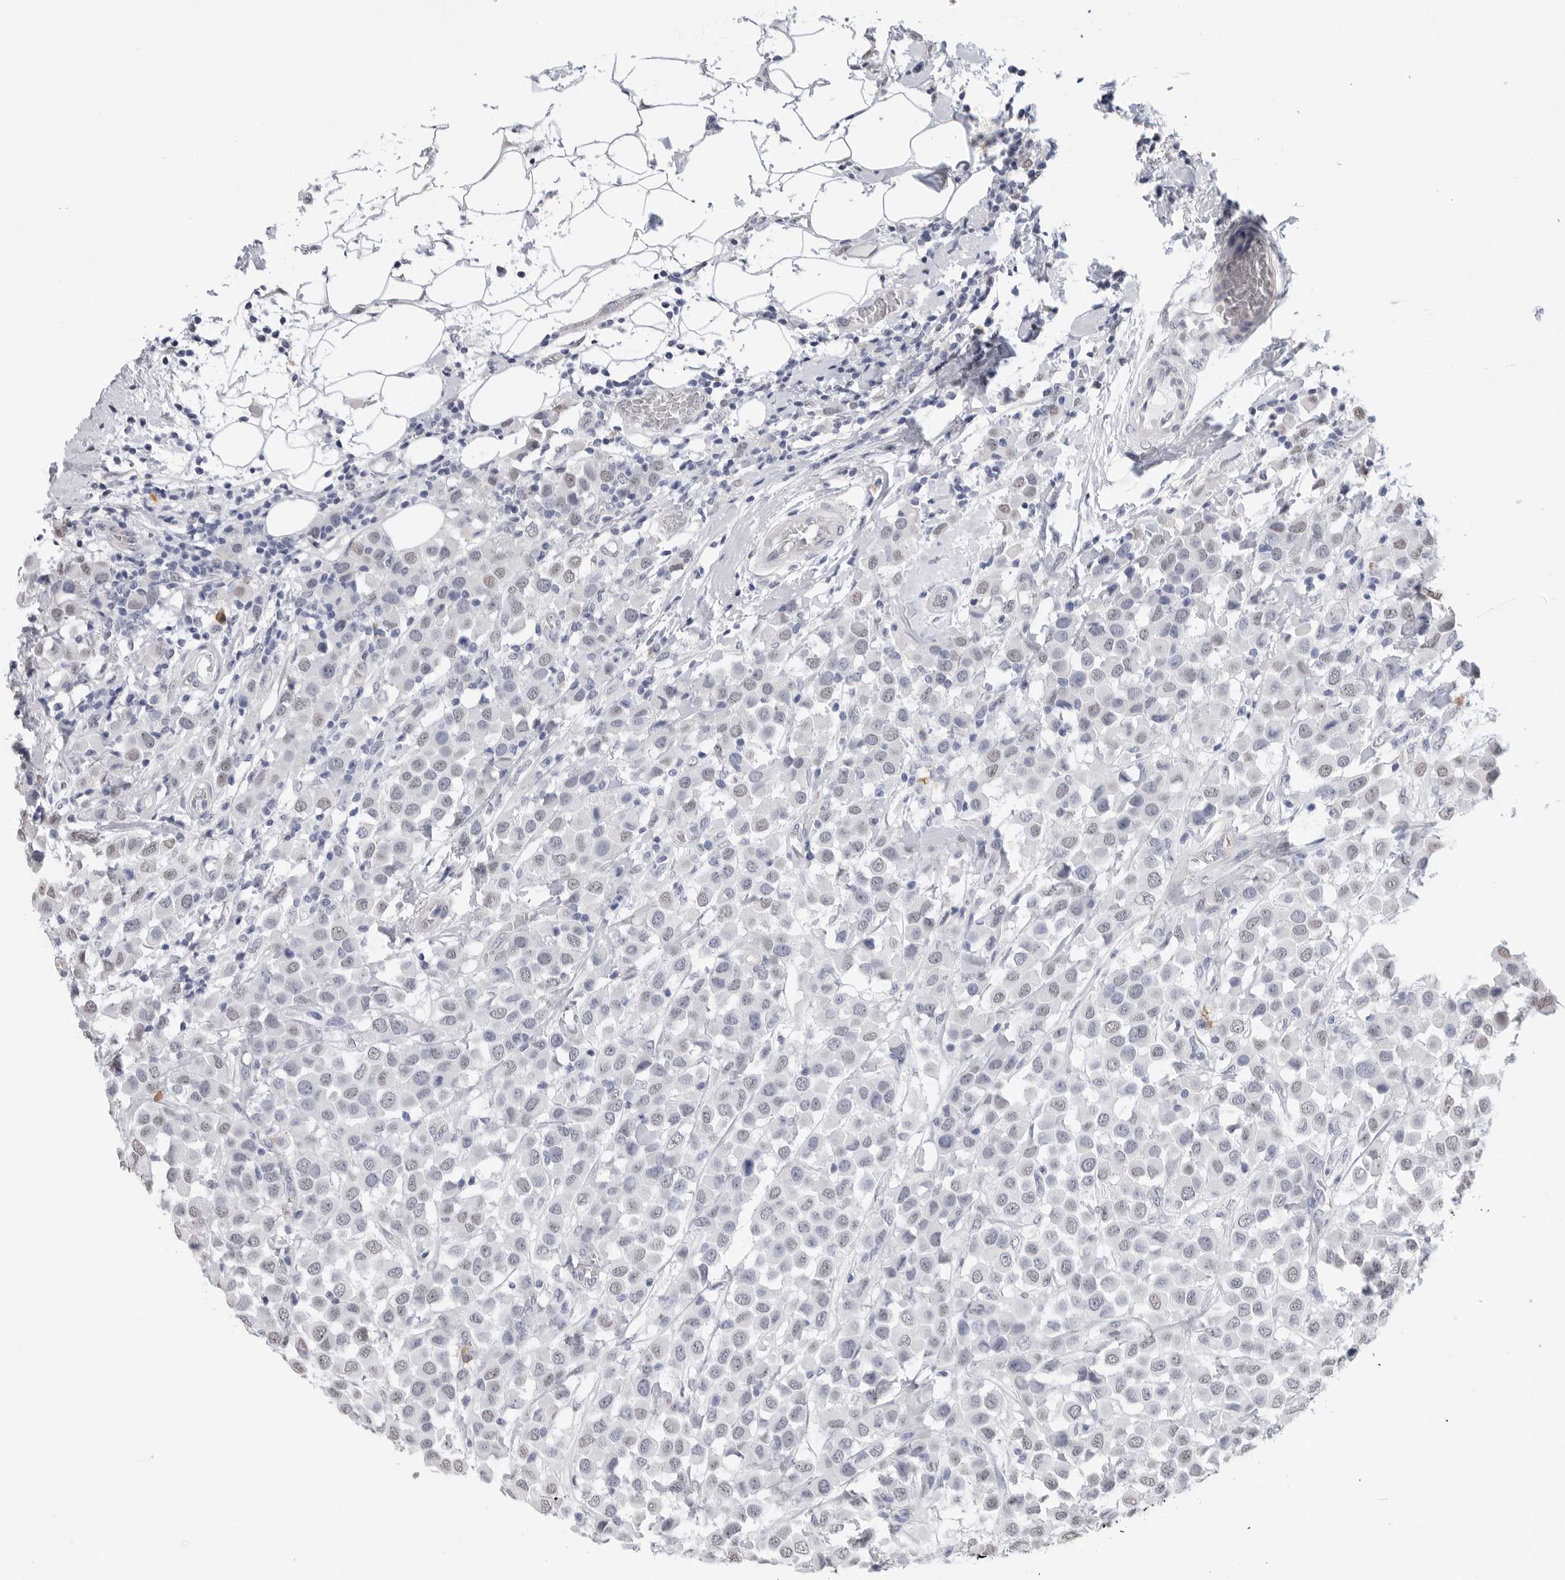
{"staining": {"intensity": "weak", "quantity": "<25%", "location": "nuclear"}, "tissue": "breast cancer", "cell_type": "Tumor cells", "image_type": "cancer", "snomed": [{"axis": "morphology", "description": "Duct carcinoma"}, {"axis": "topography", "description": "Breast"}], "caption": "Tumor cells show no significant protein staining in breast infiltrating ductal carcinoma.", "gene": "ARHGEF10", "patient": {"sex": "female", "age": 61}}